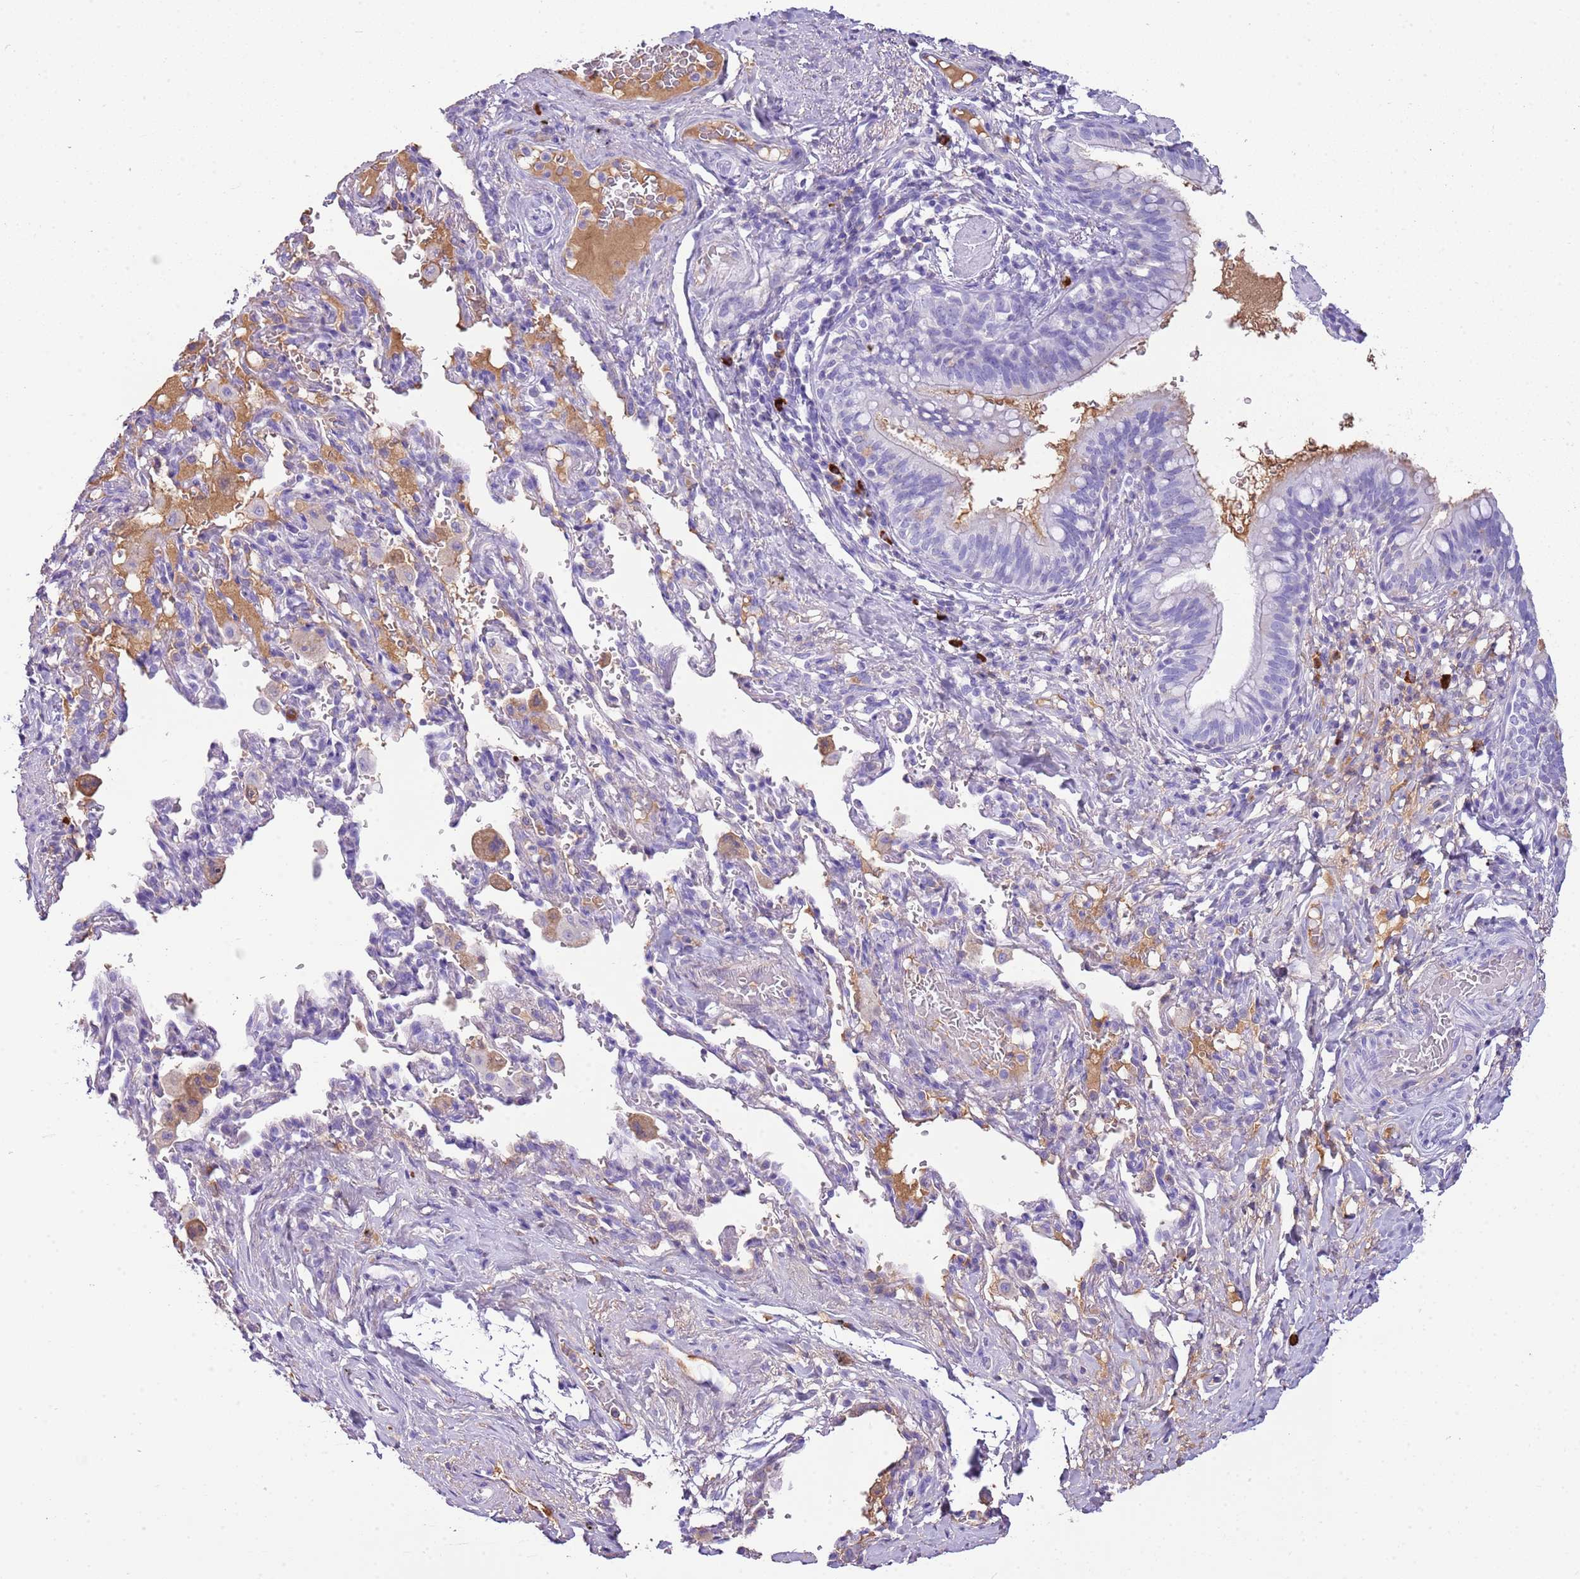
{"staining": {"intensity": "negative", "quantity": "none", "location": "none"}, "tissue": "bronchus", "cell_type": "Respiratory epithelial cells", "image_type": "normal", "snomed": [{"axis": "morphology", "description": "Normal tissue, NOS"}, {"axis": "topography", "description": "Cartilage tissue"}, {"axis": "topography", "description": "Bronchus"}], "caption": "Immunohistochemistry (IHC) micrograph of benign bronchus: human bronchus stained with DAB (3,3'-diaminobenzidine) shows no significant protein positivity in respiratory epithelial cells. (DAB (3,3'-diaminobenzidine) immunohistochemistry with hematoxylin counter stain).", "gene": "IGKV3", "patient": {"sex": "female", "age": 36}}